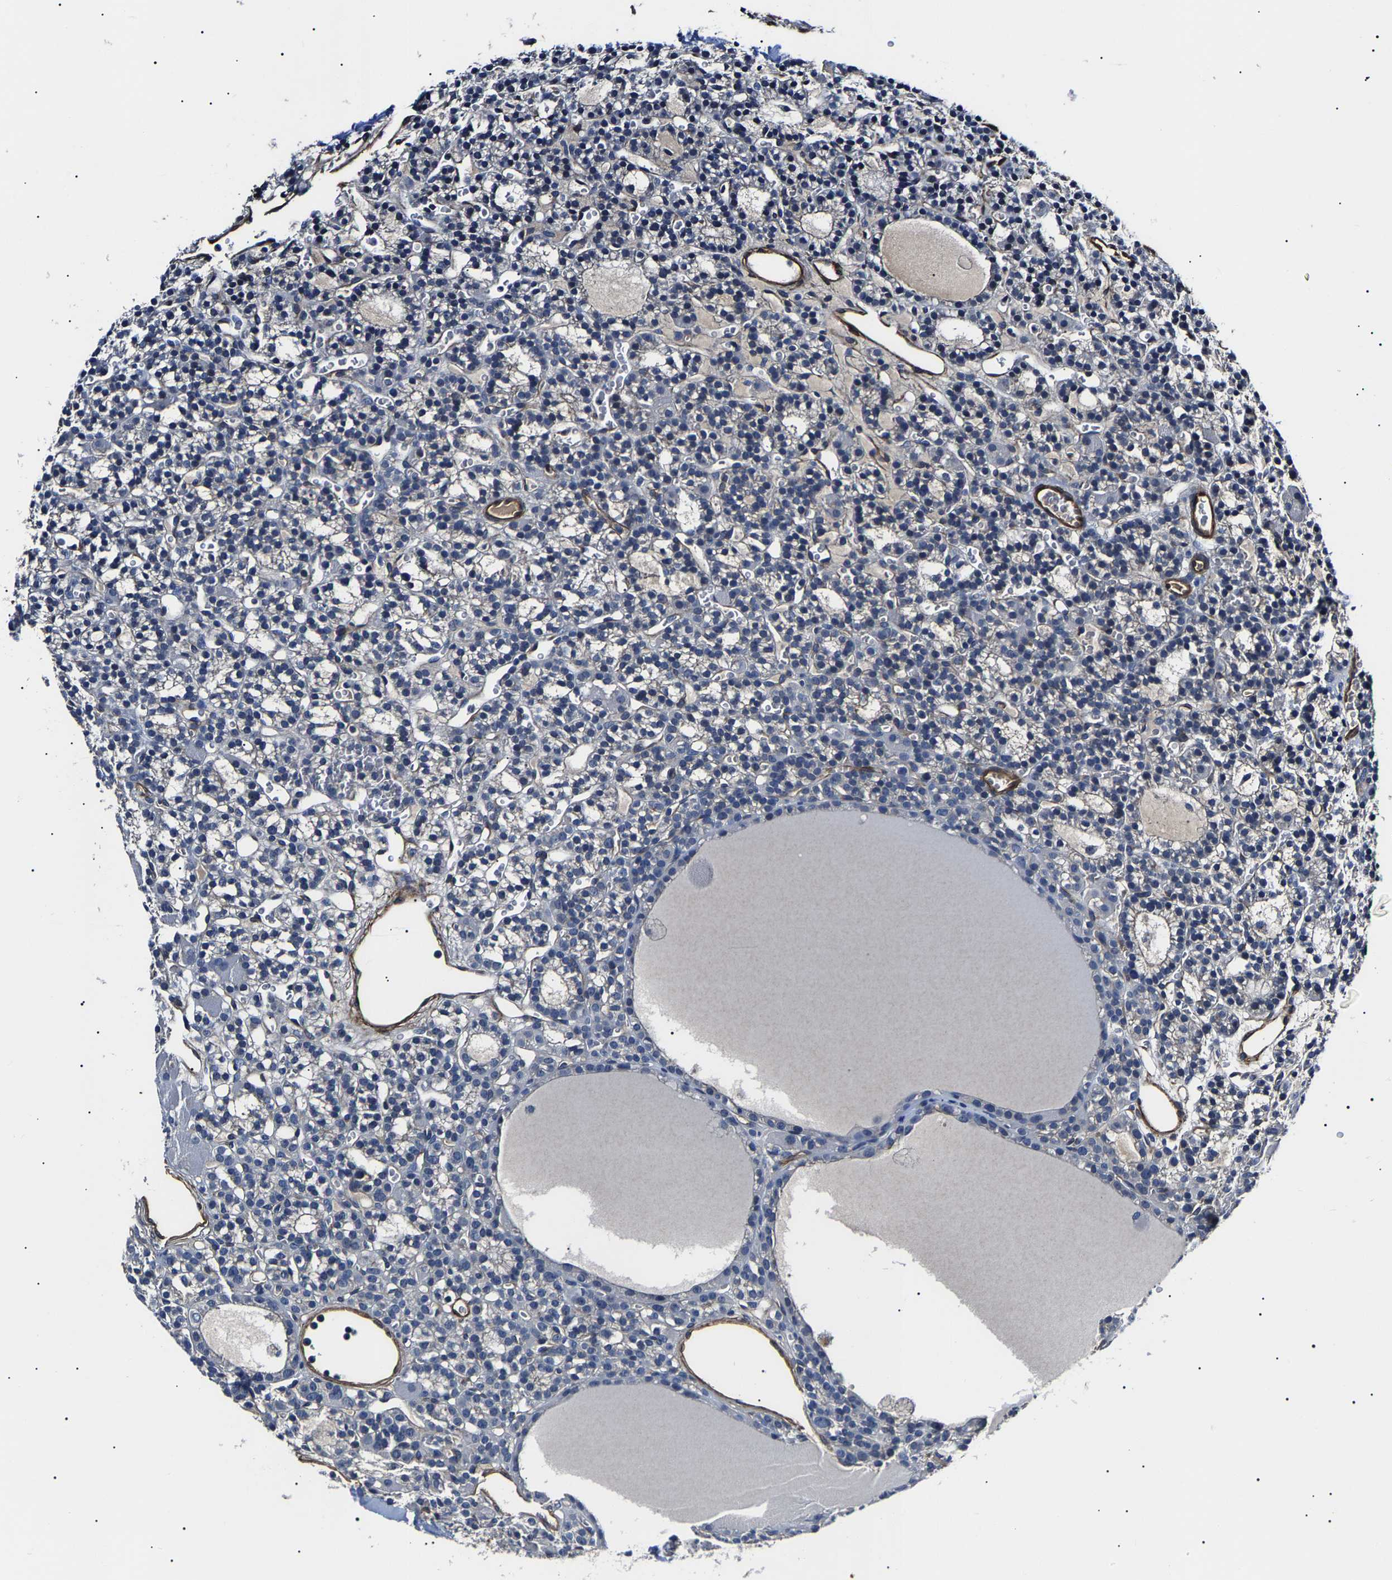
{"staining": {"intensity": "weak", "quantity": "25%-75%", "location": "cytoplasmic/membranous"}, "tissue": "parathyroid gland", "cell_type": "Glandular cells", "image_type": "normal", "snomed": [{"axis": "morphology", "description": "Normal tissue, NOS"}, {"axis": "morphology", "description": "Adenoma, NOS"}, {"axis": "topography", "description": "Parathyroid gland"}], "caption": "Unremarkable parathyroid gland exhibits weak cytoplasmic/membranous expression in approximately 25%-75% of glandular cells, visualized by immunohistochemistry. (Brightfield microscopy of DAB IHC at high magnification).", "gene": "KLHL42", "patient": {"sex": "female", "age": 58}}